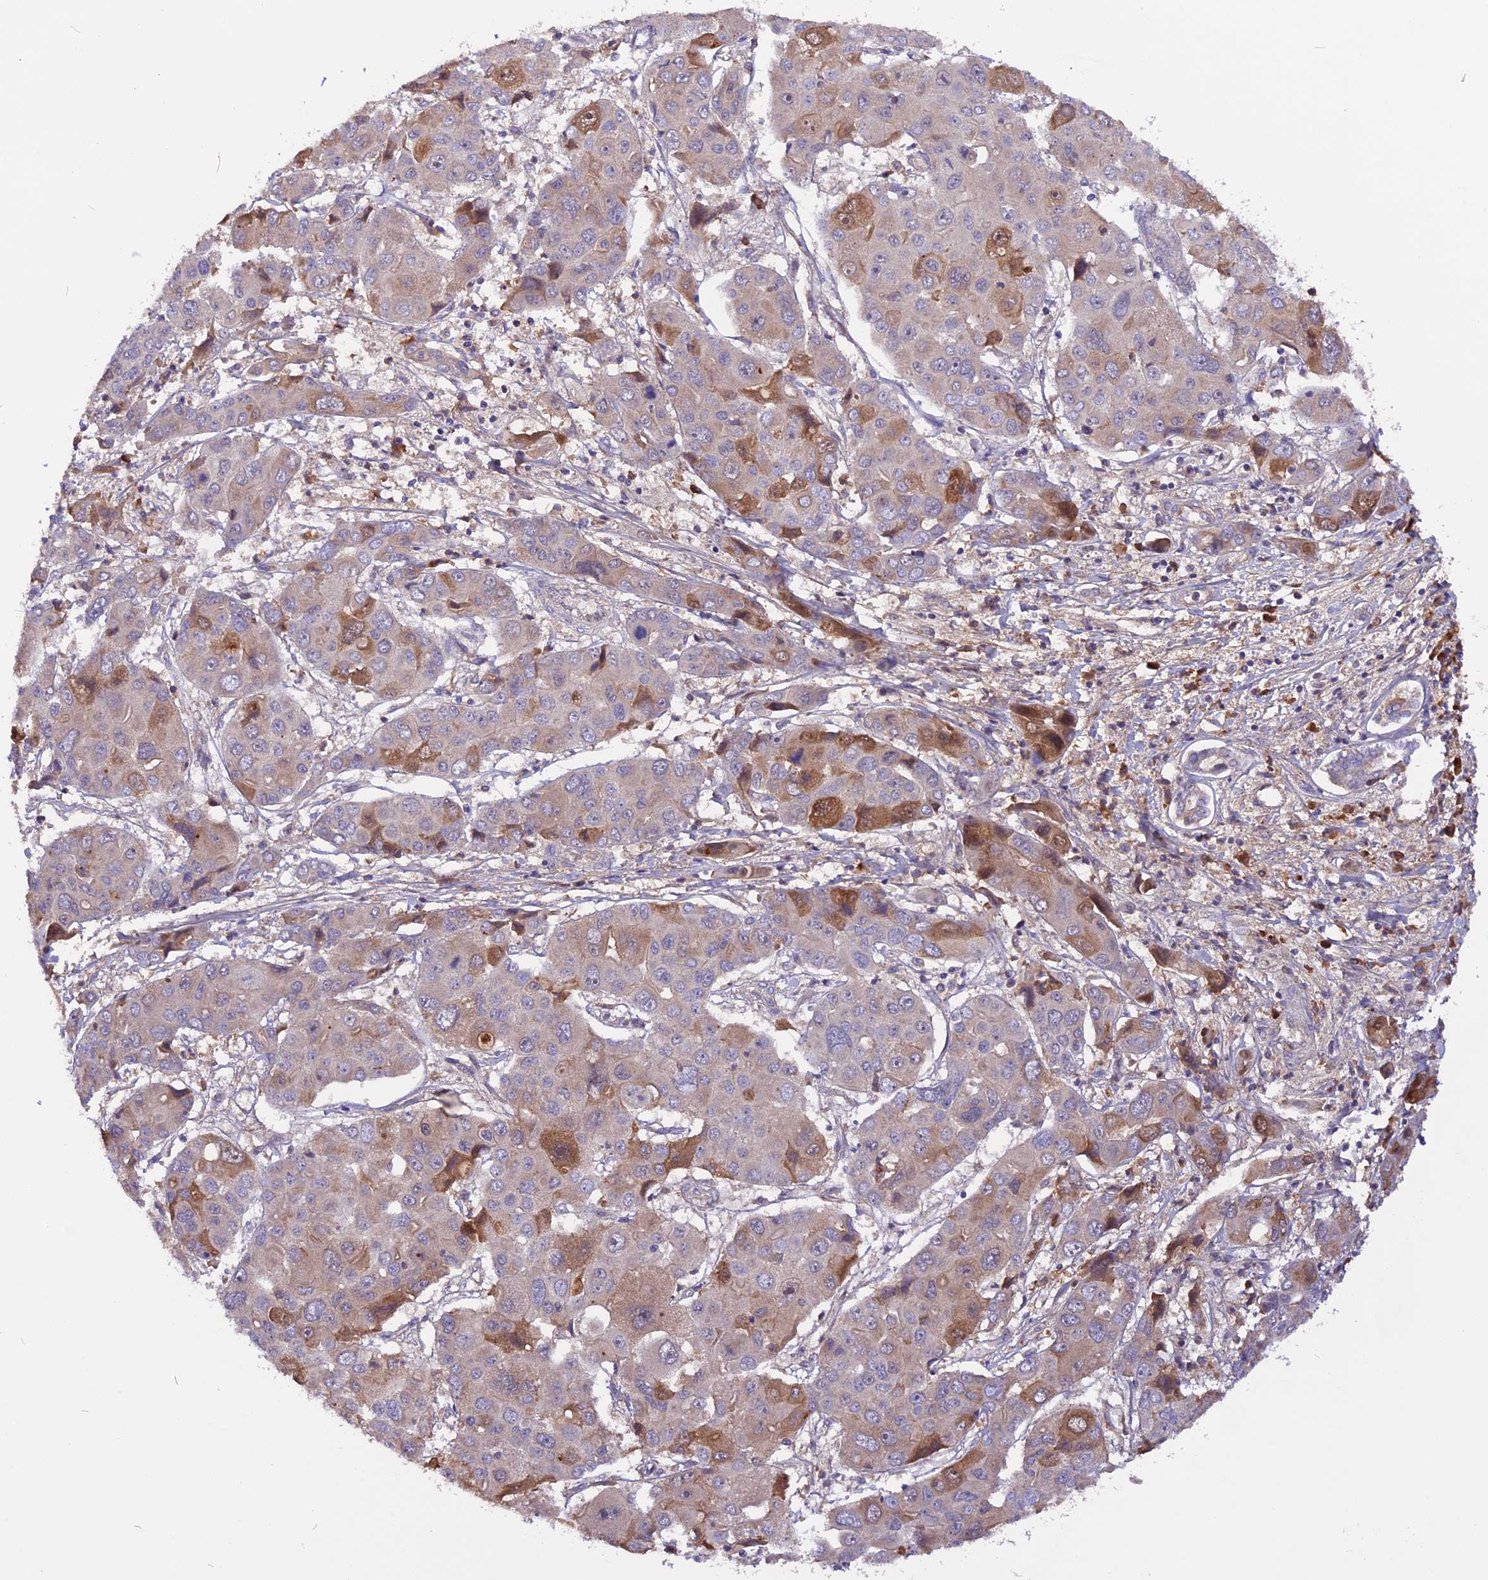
{"staining": {"intensity": "moderate", "quantity": "<25%", "location": "cytoplasmic/membranous"}, "tissue": "liver cancer", "cell_type": "Tumor cells", "image_type": "cancer", "snomed": [{"axis": "morphology", "description": "Cholangiocarcinoma"}, {"axis": "topography", "description": "Liver"}], "caption": "The micrograph reveals staining of liver cancer, revealing moderate cytoplasmic/membranous protein expression (brown color) within tumor cells.", "gene": "MARK4", "patient": {"sex": "male", "age": 67}}